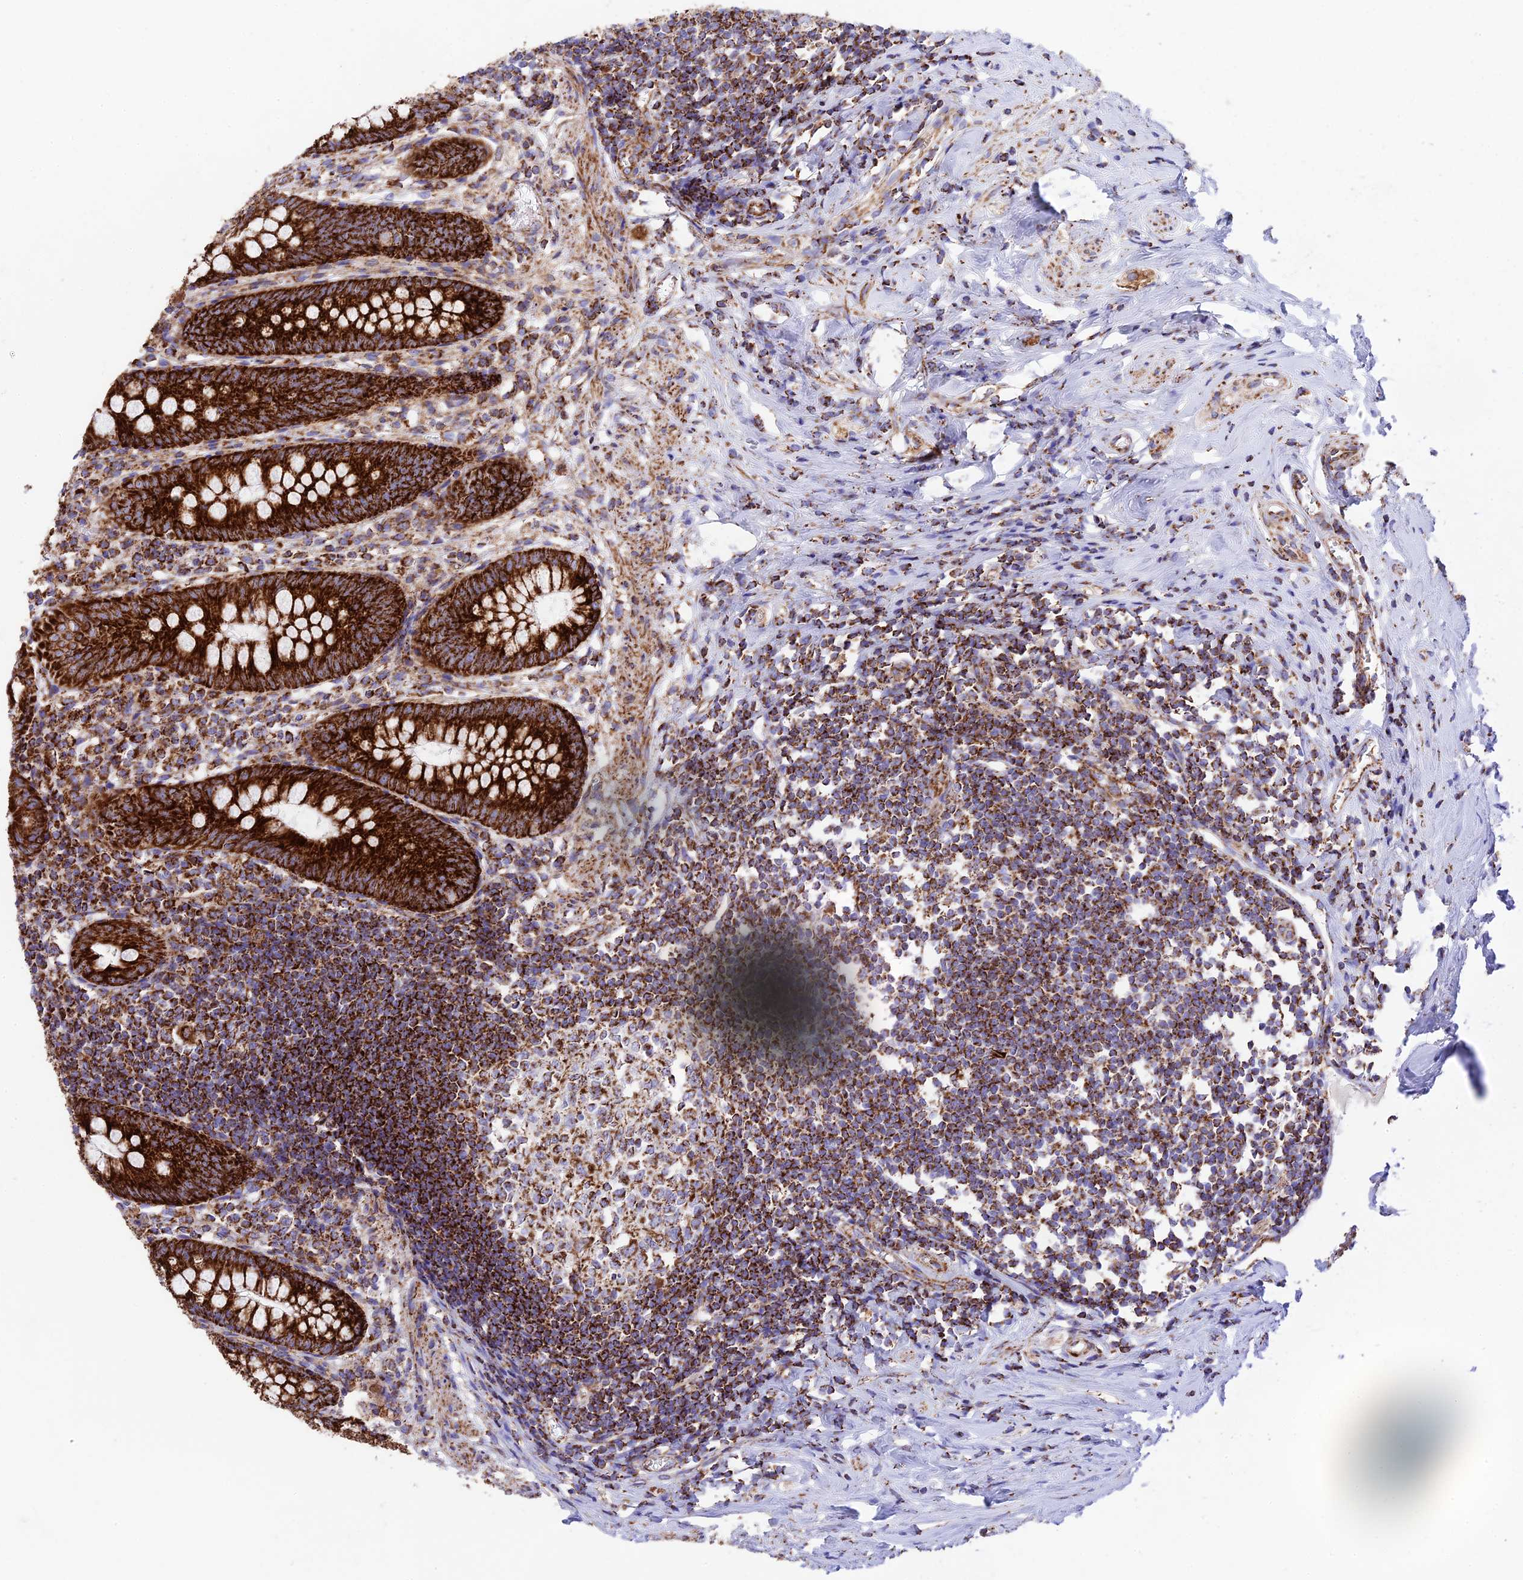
{"staining": {"intensity": "strong", "quantity": ">75%", "location": "cytoplasmic/membranous"}, "tissue": "appendix", "cell_type": "Glandular cells", "image_type": "normal", "snomed": [{"axis": "morphology", "description": "Normal tissue, NOS"}, {"axis": "topography", "description": "Appendix"}], "caption": "IHC image of unremarkable appendix: human appendix stained using immunohistochemistry (IHC) reveals high levels of strong protein expression localized specifically in the cytoplasmic/membranous of glandular cells, appearing as a cytoplasmic/membranous brown color.", "gene": "CHCHD3", "patient": {"sex": "female", "age": 51}}